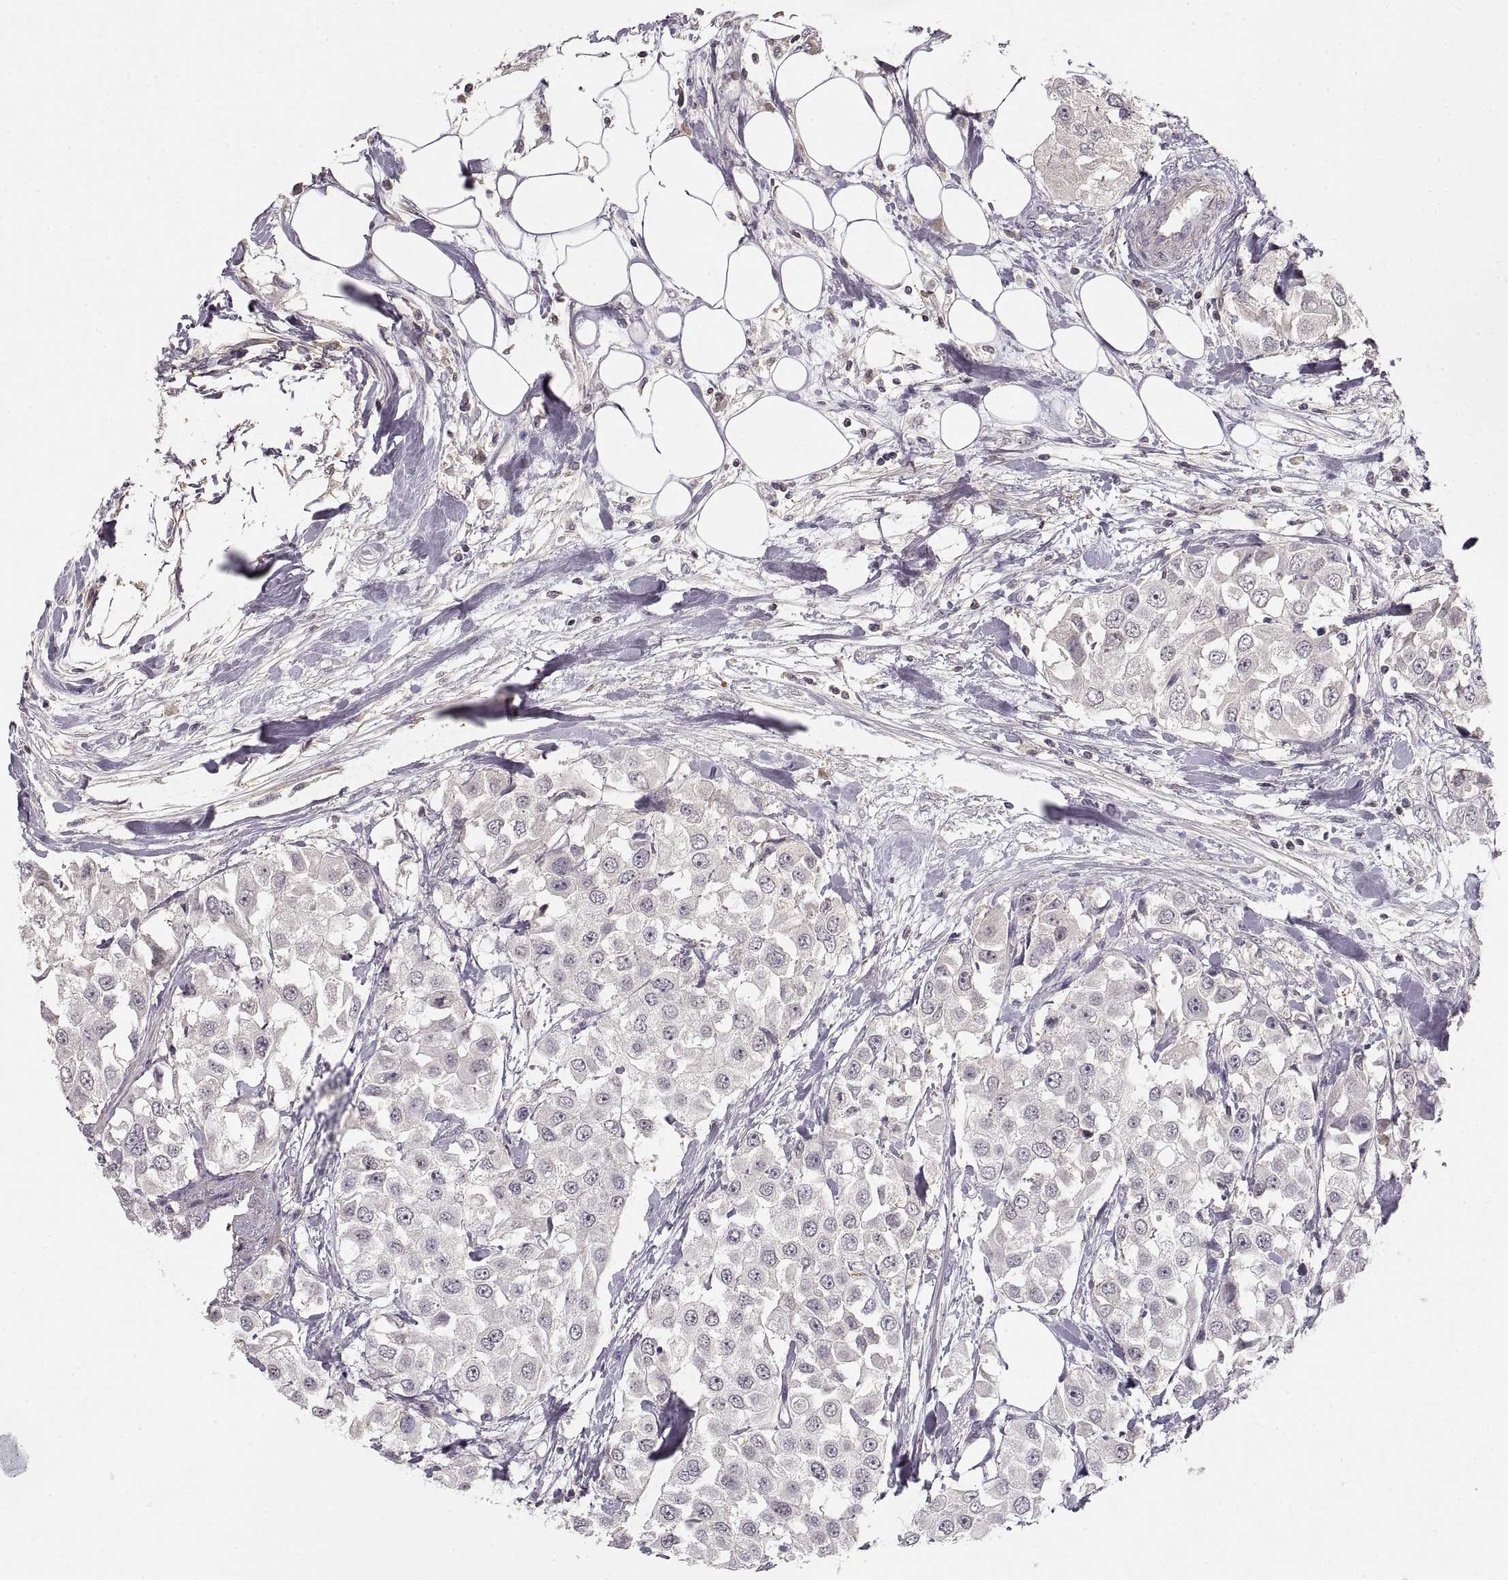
{"staining": {"intensity": "negative", "quantity": "none", "location": "none"}, "tissue": "urothelial cancer", "cell_type": "Tumor cells", "image_type": "cancer", "snomed": [{"axis": "morphology", "description": "Urothelial carcinoma, High grade"}, {"axis": "topography", "description": "Urinary bladder"}], "caption": "Immunohistochemistry micrograph of neoplastic tissue: urothelial cancer stained with DAB displays no significant protein expression in tumor cells.", "gene": "ADAM11", "patient": {"sex": "female", "age": 64}}